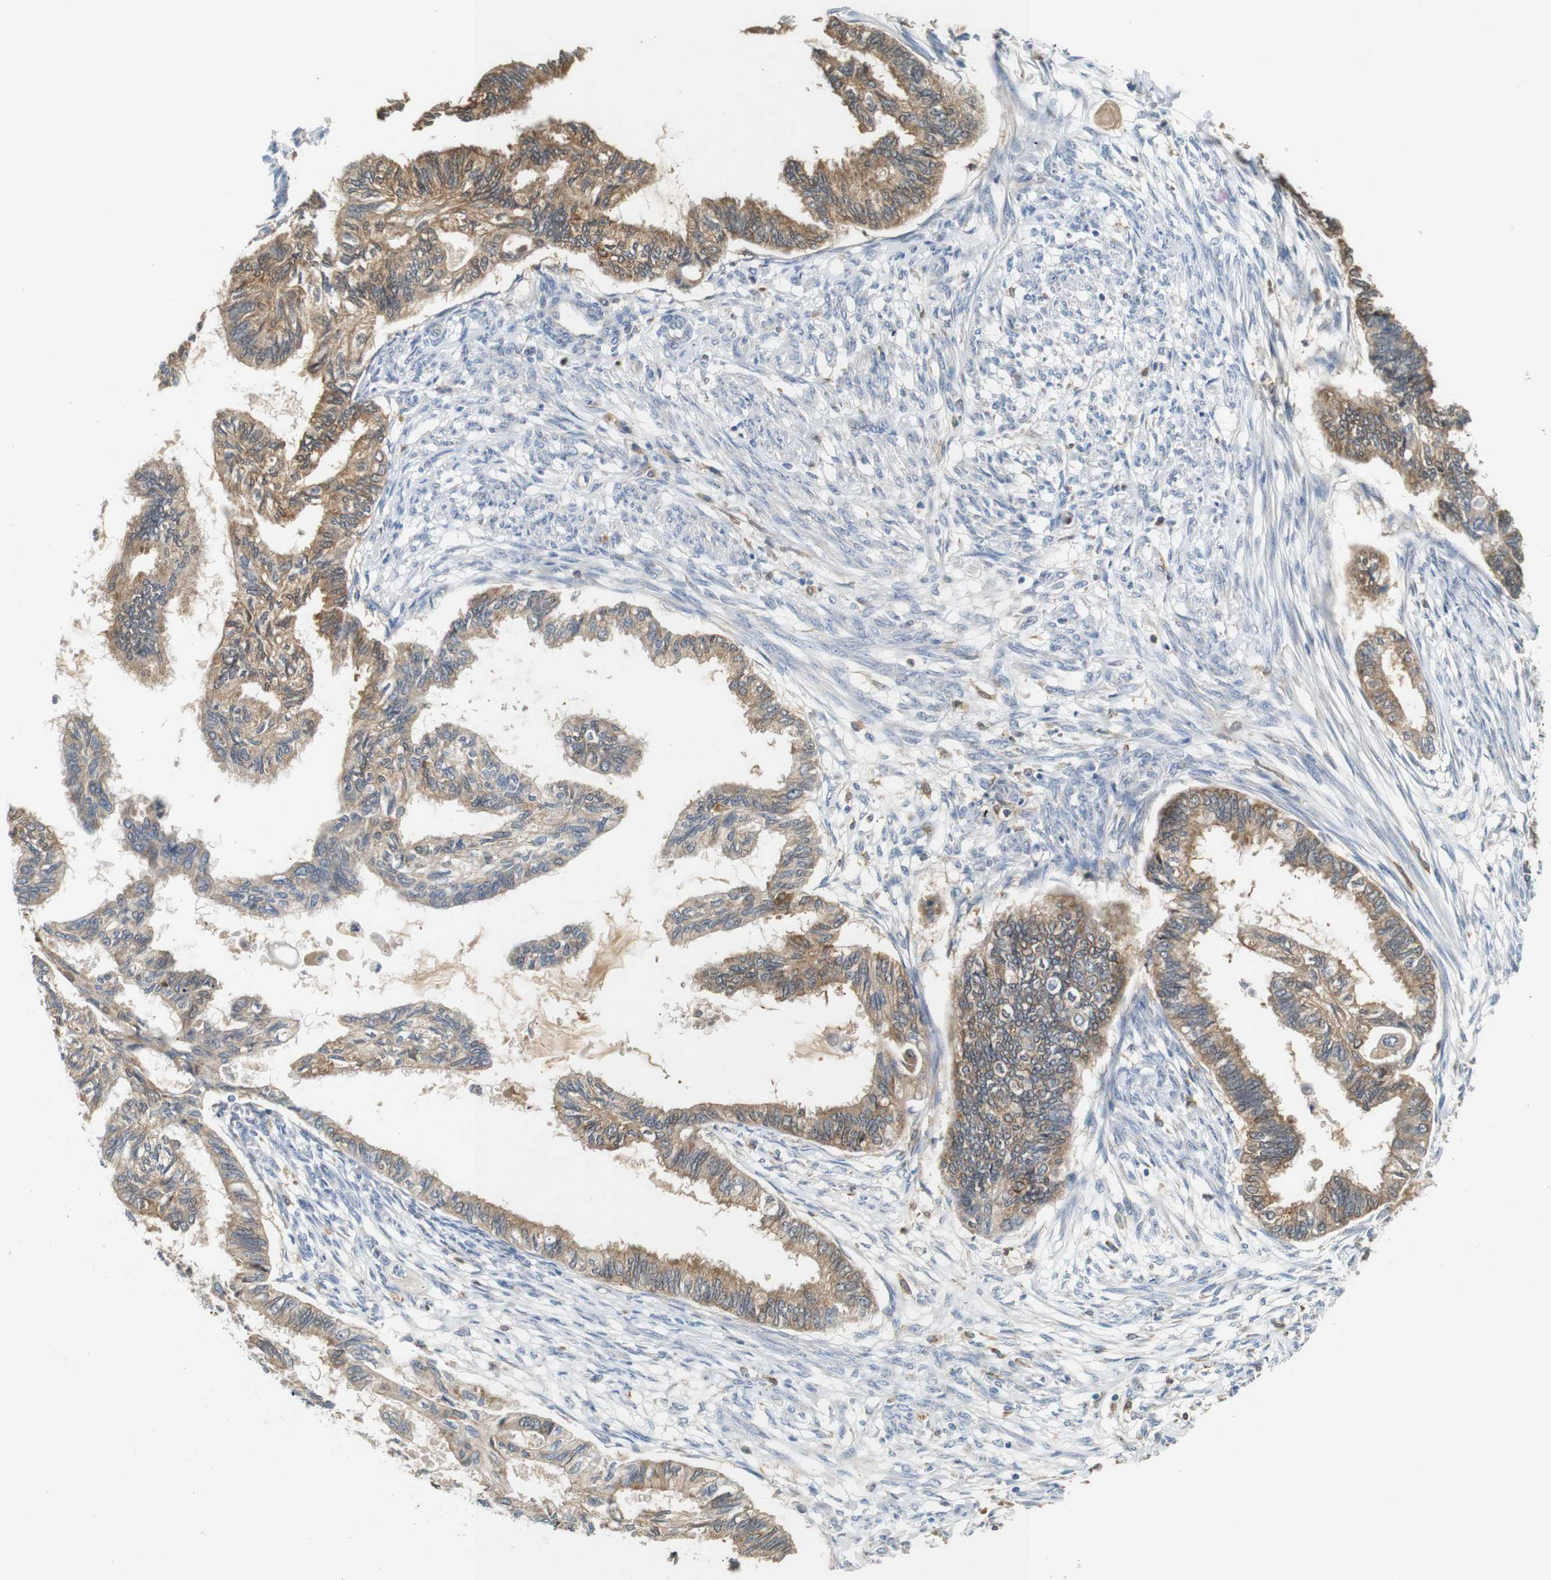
{"staining": {"intensity": "moderate", "quantity": ">75%", "location": "cytoplasmic/membranous"}, "tissue": "cervical cancer", "cell_type": "Tumor cells", "image_type": "cancer", "snomed": [{"axis": "morphology", "description": "Normal tissue, NOS"}, {"axis": "morphology", "description": "Adenocarcinoma, NOS"}, {"axis": "topography", "description": "Cervix"}, {"axis": "topography", "description": "Endometrium"}], "caption": "Human adenocarcinoma (cervical) stained for a protein (brown) exhibits moderate cytoplasmic/membranous positive expression in about >75% of tumor cells.", "gene": "NEBL", "patient": {"sex": "female", "age": 86}}